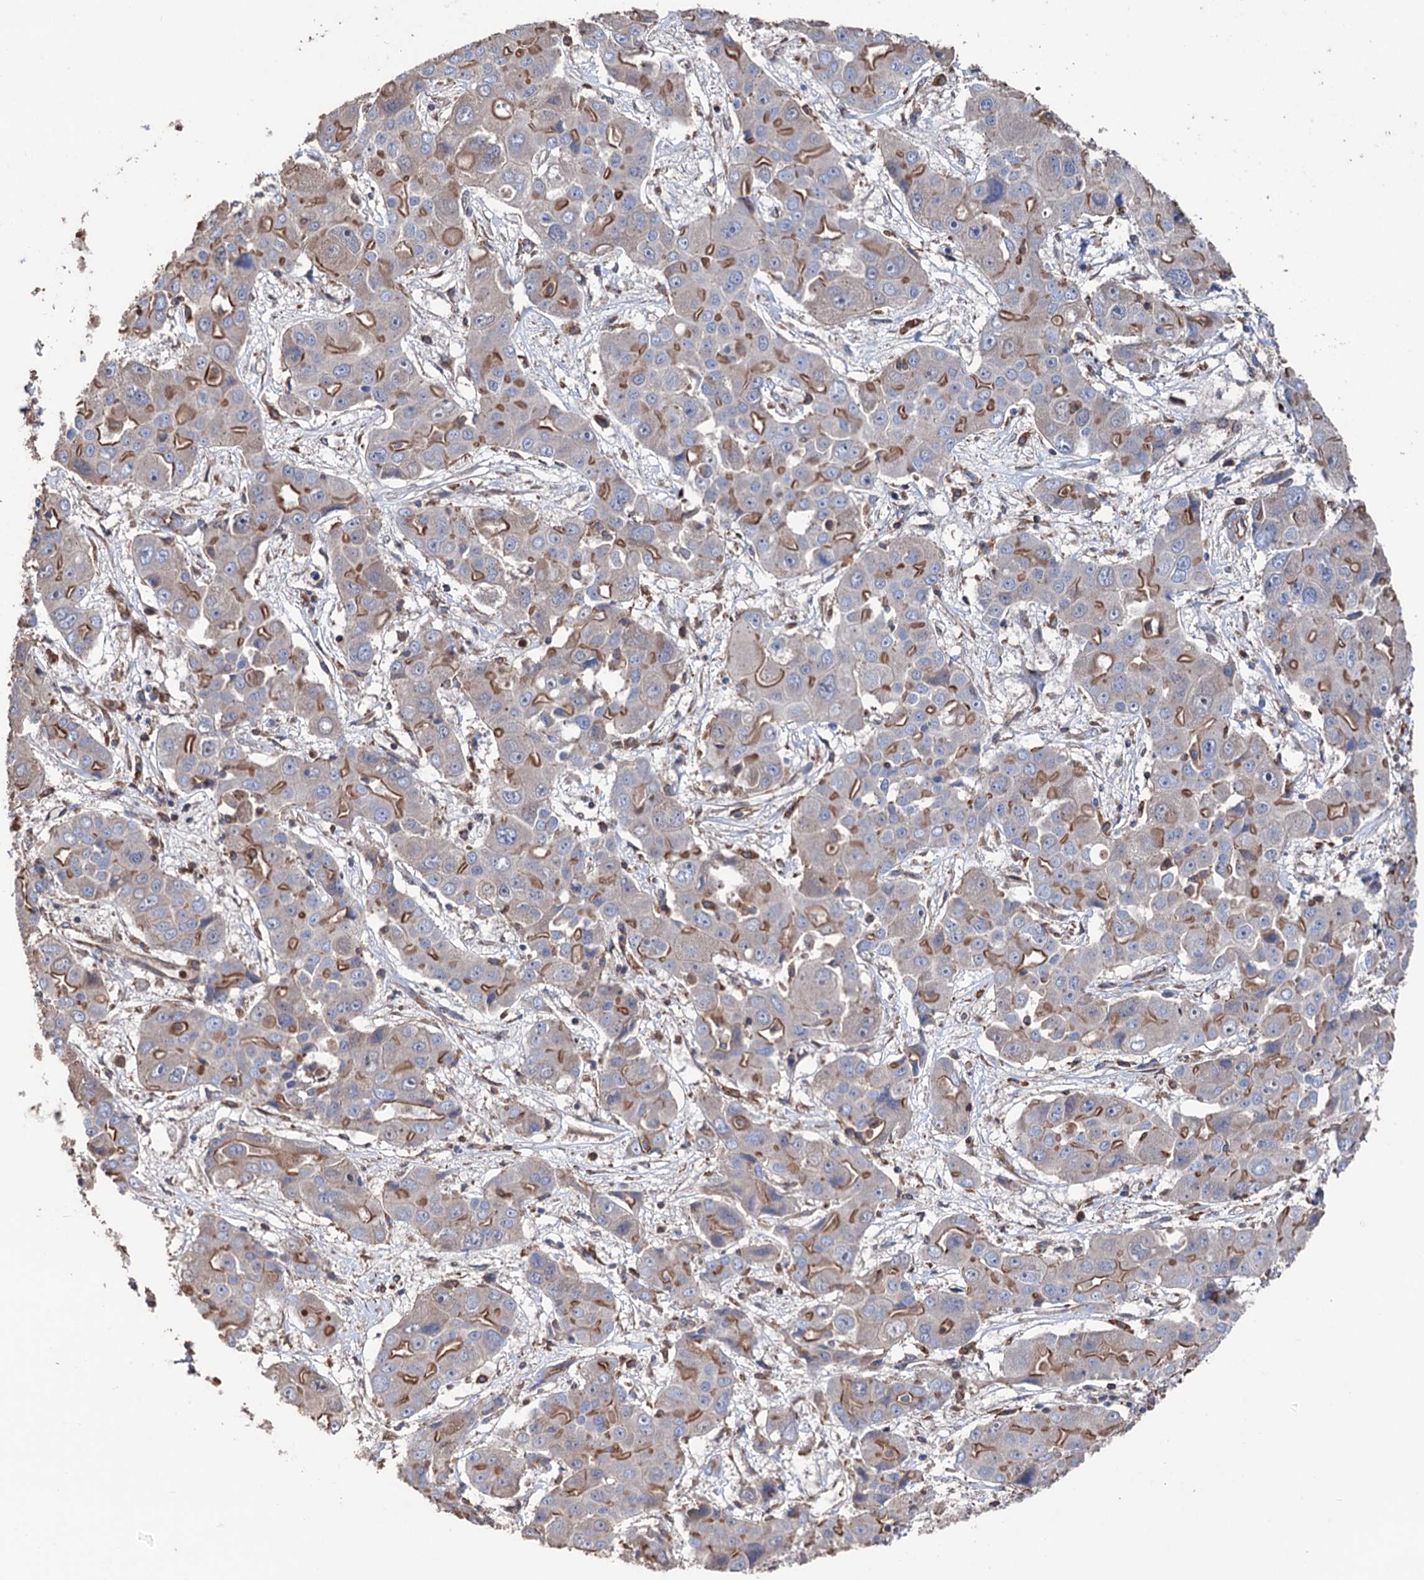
{"staining": {"intensity": "moderate", "quantity": "25%-75%", "location": "cytoplasmic/membranous"}, "tissue": "liver cancer", "cell_type": "Tumor cells", "image_type": "cancer", "snomed": [{"axis": "morphology", "description": "Cholangiocarcinoma"}, {"axis": "topography", "description": "Liver"}], "caption": "Immunohistochemical staining of liver cancer (cholangiocarcinoma) displays medium levels of moderate cytoplasmic/membranous protein expression in about 25%-75% of tumor cells.", "gene": "STING1", "patient": {"sex": "male", "age": 67}}